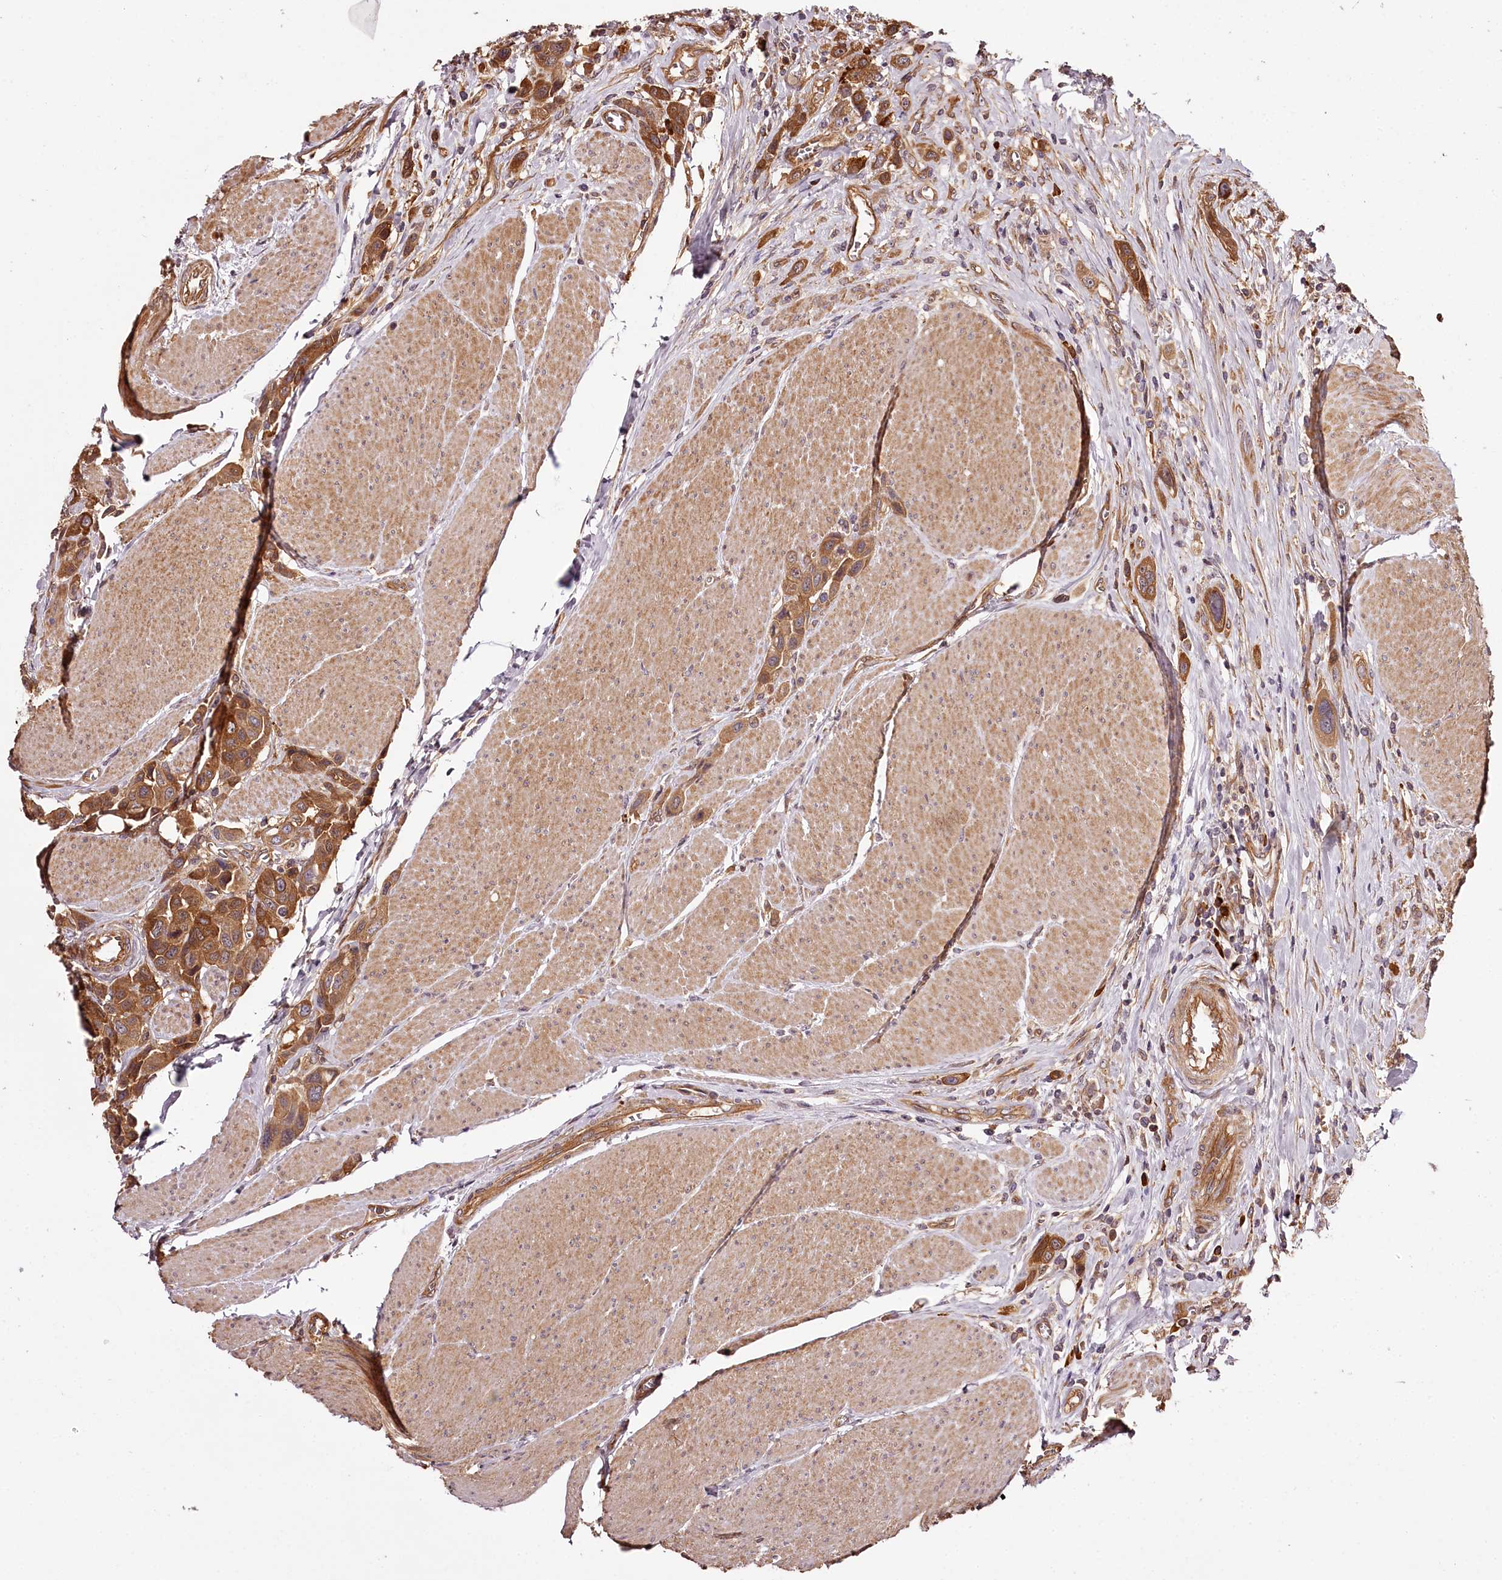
{"staining": {"intensity": "strong", "quantity": ">75%", "location": "cytoplasmic/membranous"}, "tissue": "urothelial cancer", "cell_type": "Tumor cells", "image_type": "cancer", "snomed": [{"axis": "morphology", "description": "Urothelial carcinoma, High grade"}, {"axis": "topography", "description": "Urinary bladder"}], "caption": "Immunohistochemical staining of urothelial carcinoma (high-grade) reveals strong cytoplasmic/membranous protein staining in approximately >75% of tumor cells.", "gene": "TARS1", "patient": {"sex": "male", "age": 50}}